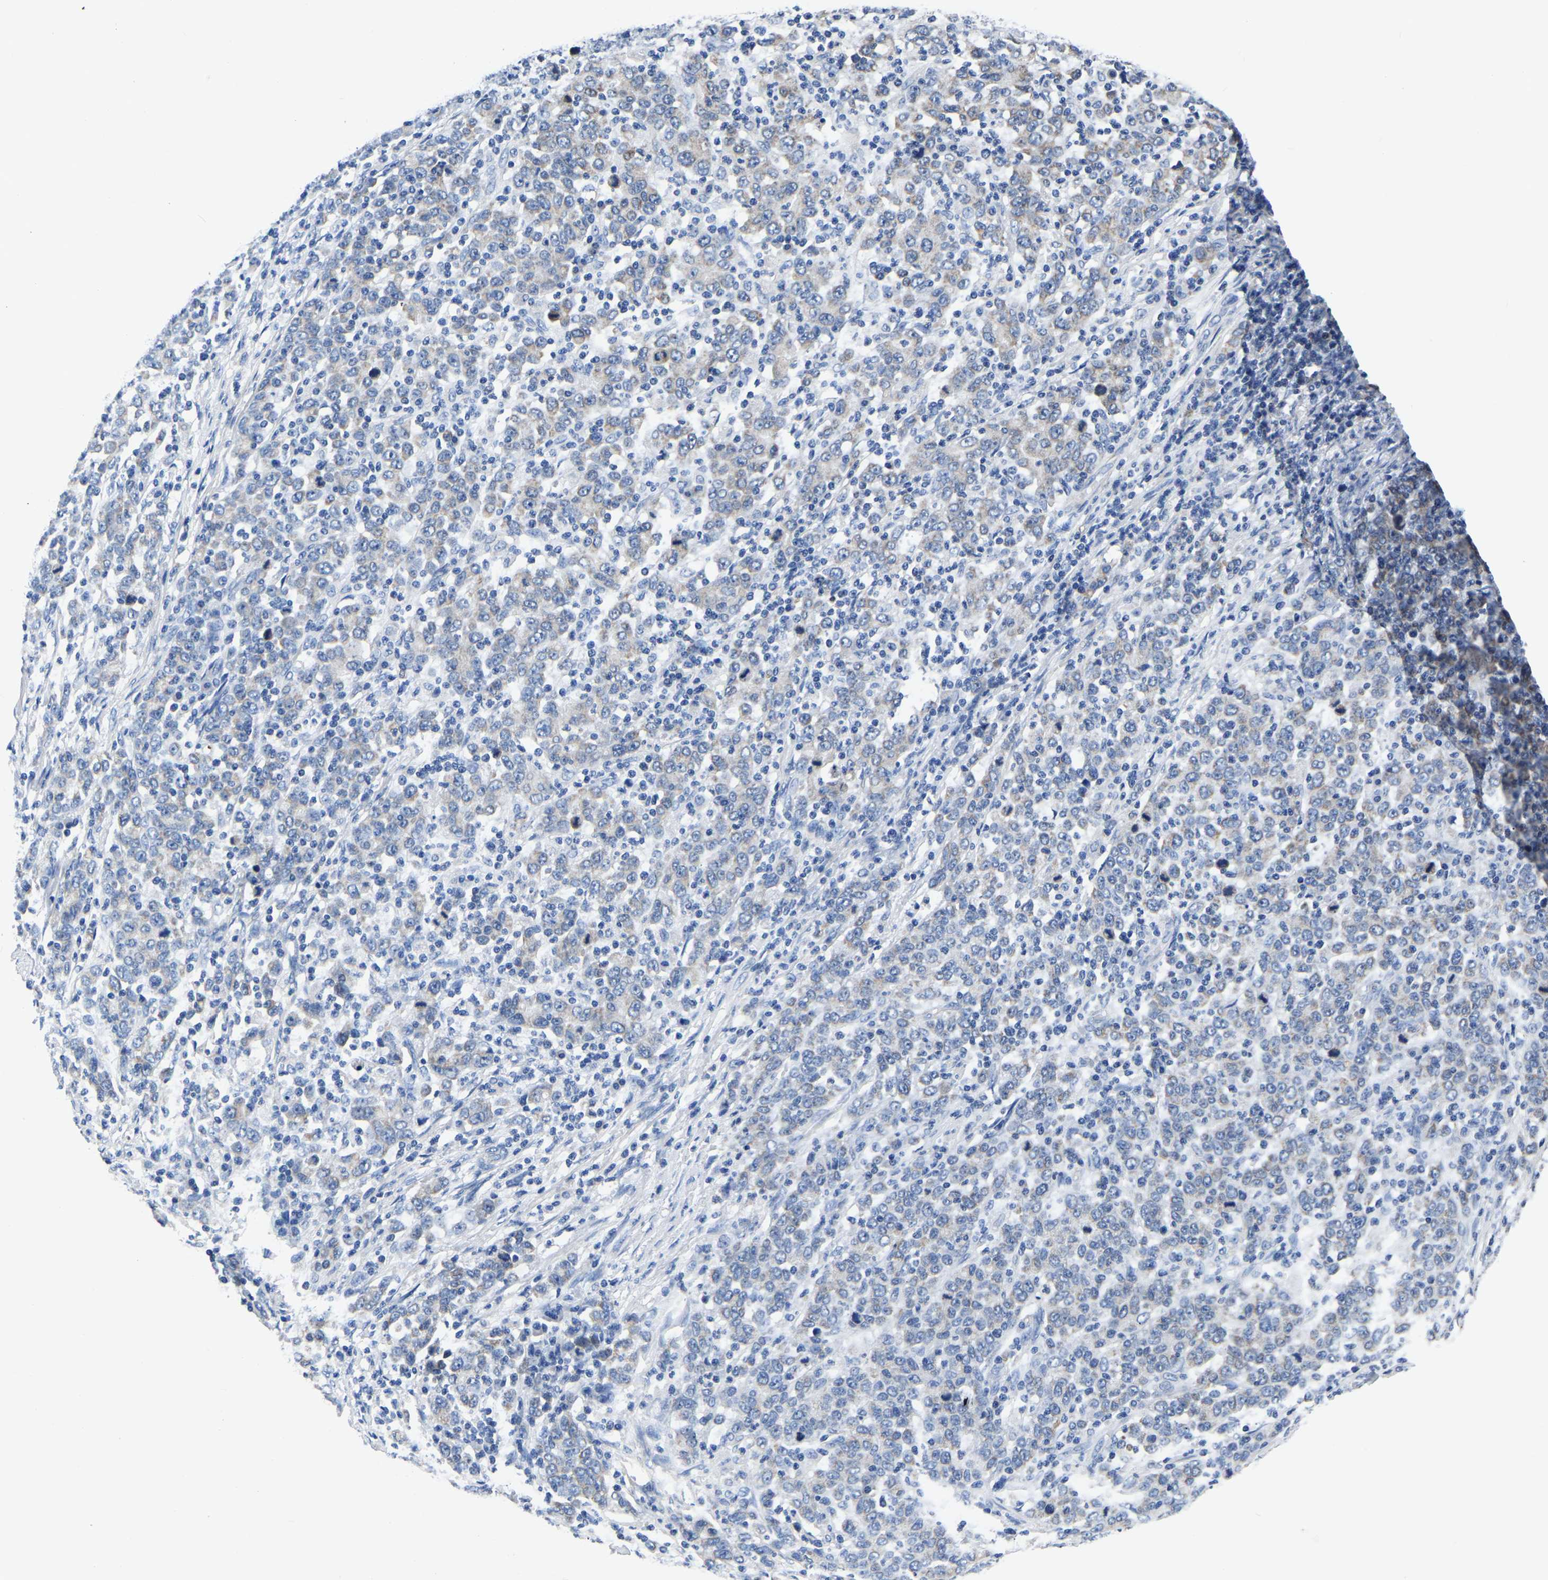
{"staining": {"intensity": "negative", "quantity": "none", "location": "none"}, "tissue": "stomach cancer", "cell_type": "Tumor cells", "image_type": "cancer", "snomed": [{"axis": "morphology", "description": "Adenocarcinoma, NOS"}, {"axis": "topography", "description": "Stomach, upper"}], "caption": "The IHC photomicrograph has no significant positivity in tumor cells of stomach adenocarcinoma tissue.", "gene": "FGD5", "patient": {"sex": "male", "age": 69}}